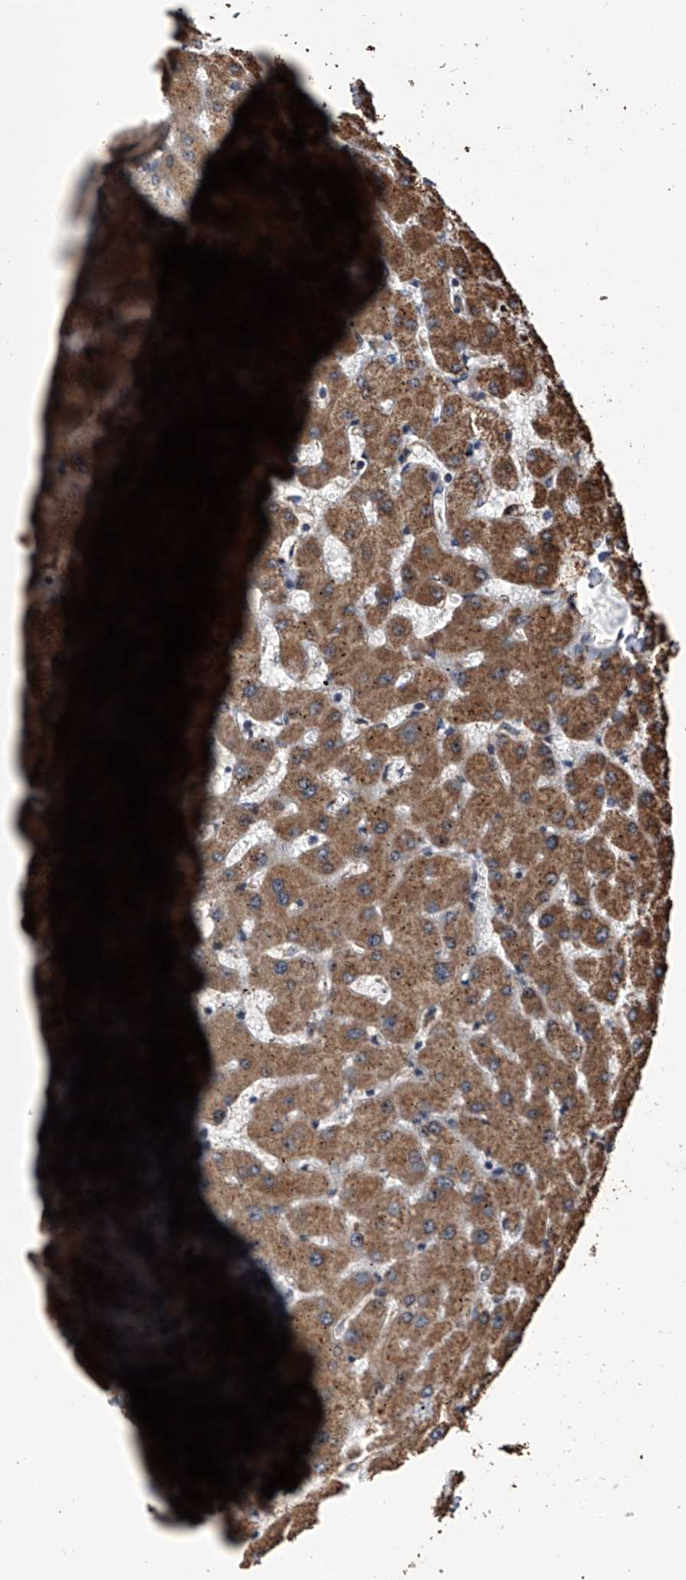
{"staining": {"intensity": "weak", "quantity": ">75%", "location": "cytoplasmic/membranous"}, "tissue": "liver", "cell_type": "Cholangiocytes", "image_type": "normal", "snomed": [{"axis": "morphology", "description": "Normal tissue, NOS"}, {"axis": "topography", "description": "Liver"}], "caption": "Protein staining shows weak cytoplasmic/membranous expression in approximately >75% of cholangiocytes in benign liver. (DAB (3,3'-diaminobenzidine) IHC, brown staining for protein, blue staining for nuclei).", "gene": "SMPDL3A", "patient": {"sex": "female", "age": 63}}